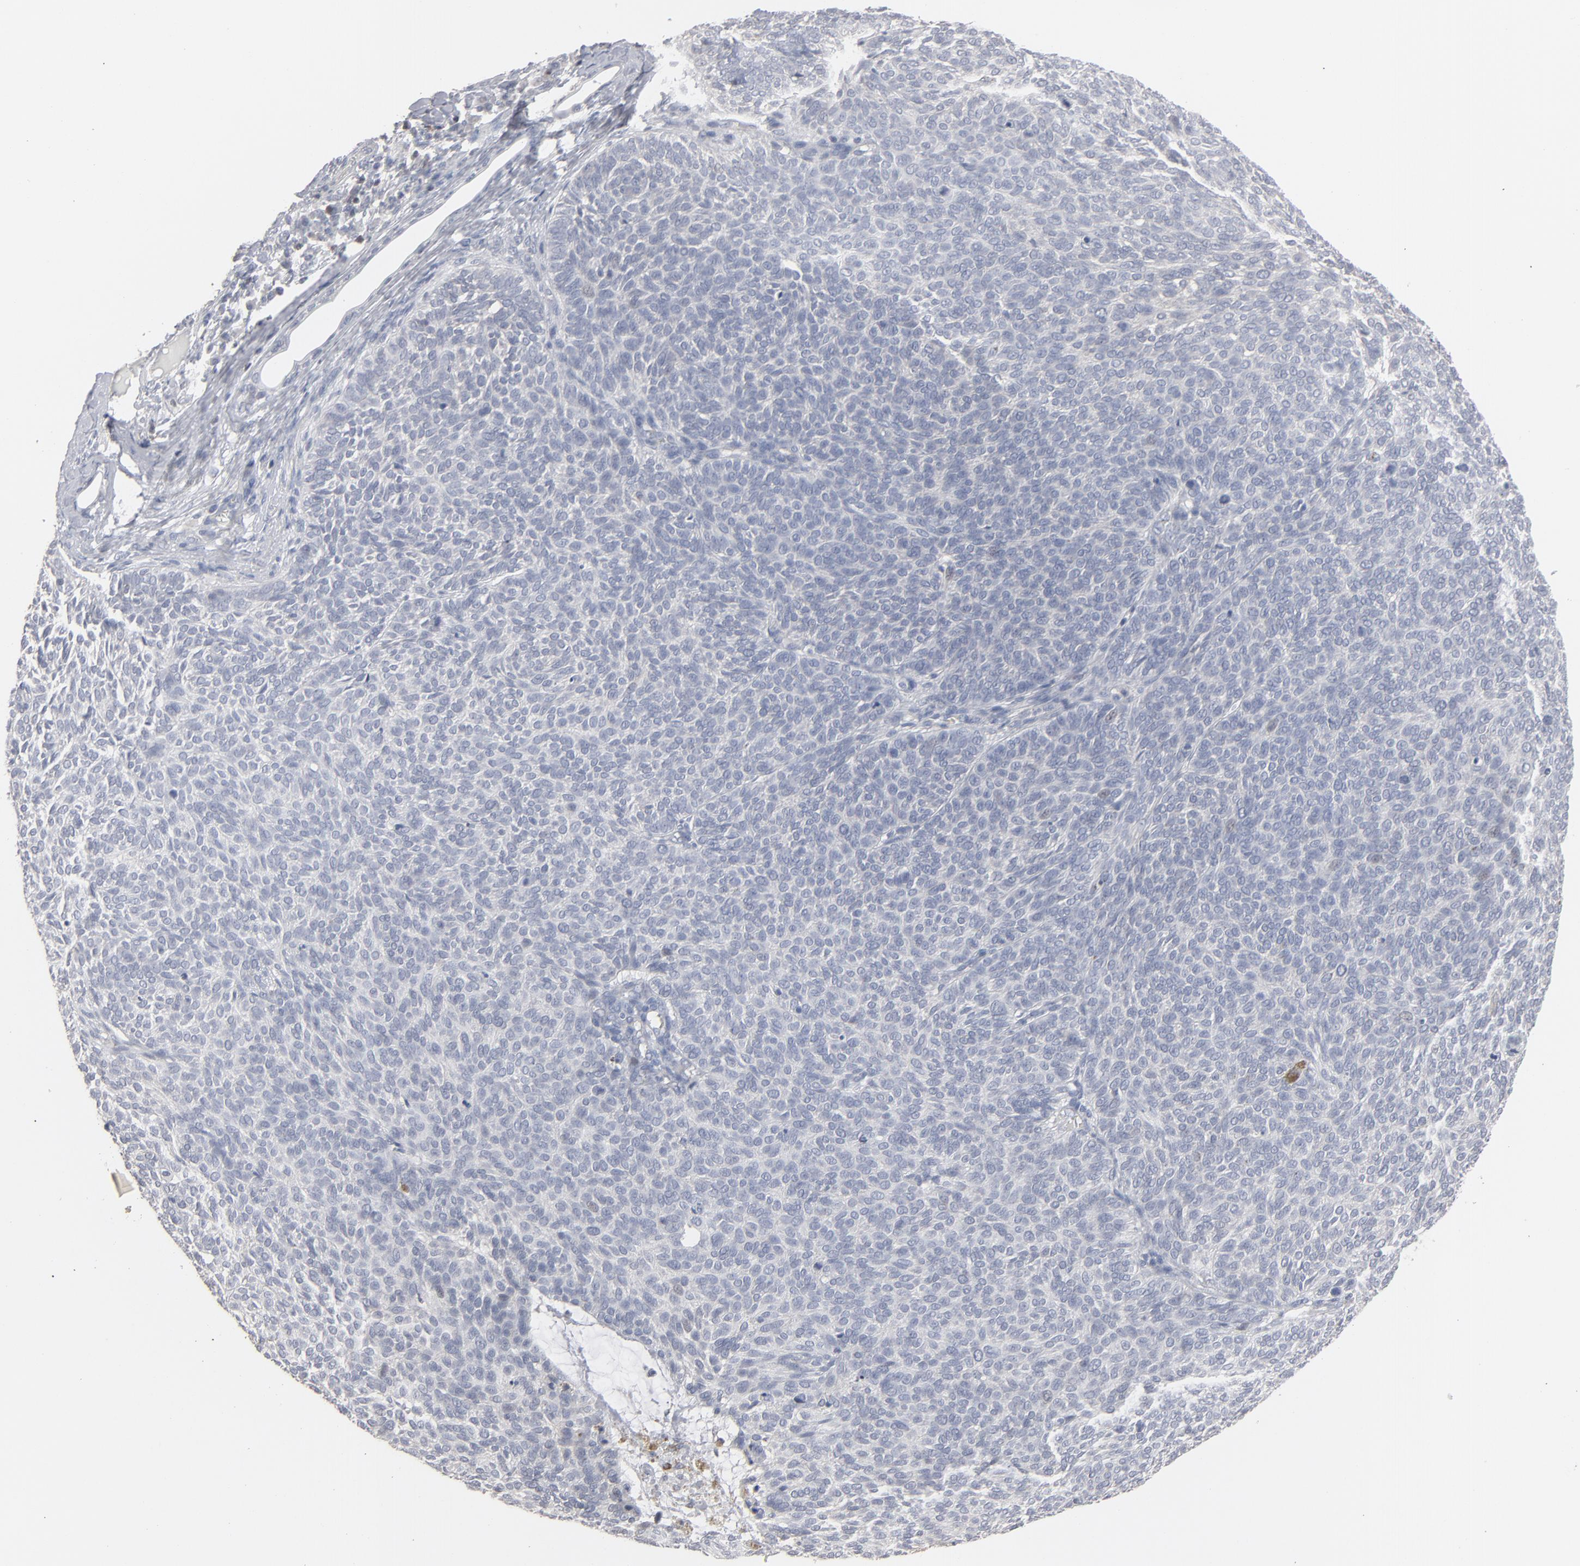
{"staining": {"intensity": "negative", "quantity": "none", "location": "none"}, "tissue": "skin cancer", "cell_type": "Tumor cells", "image_type": "cancer", "snomed": [{"axis": "morphology", "description": "Basal cell carcinoma"}, {"axis": "topography", "description": "Skin"}], "caption": "Tumor cells are negative for protein expression in human skin cancer (basal cell carcinoma).", "gene": "STAT4", "patient": {"sex": "male", "age": 63}}